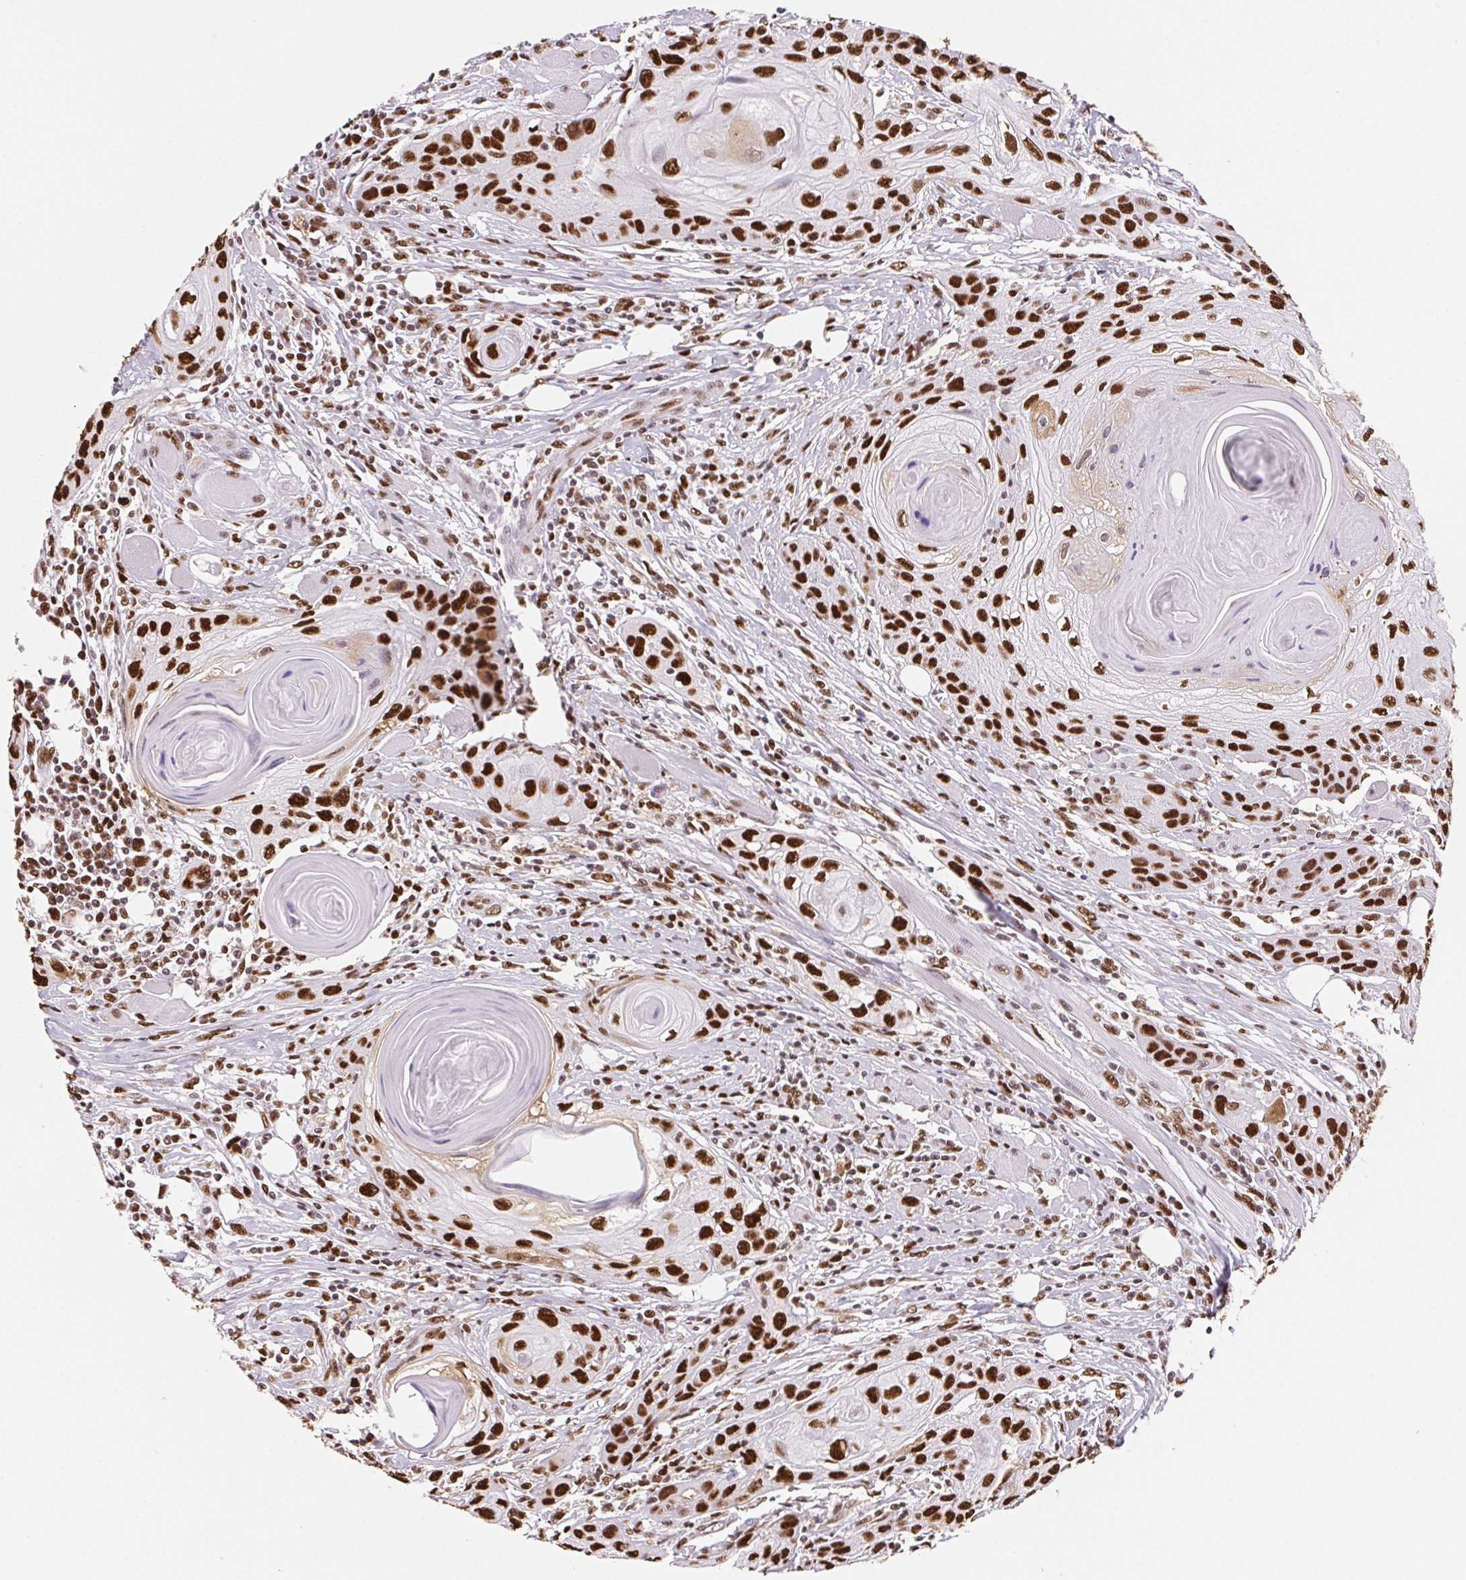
{"staining": {"intensity": "strong", "quantity": ">75%", "location": "nuclear"}, "tissue": "head and neck cancer", "cell_type": "Tumor cells", "image_type": "cancer", "snomed": [{"axis": "morphology", "description": "Squamous cell carcinoma, NOS"}, {"axis": "topography", "description": "Oral tissue"}, {"axis": "topography", "description": "Head-Neck"}], "caption": "Immunohistochemical staining of human head and neck cancer exhibits strong nuclear protein positivity in approximately >75% of tumor cells.", "gene": "SET", "patient": {"sex": "male", "age": 58}}